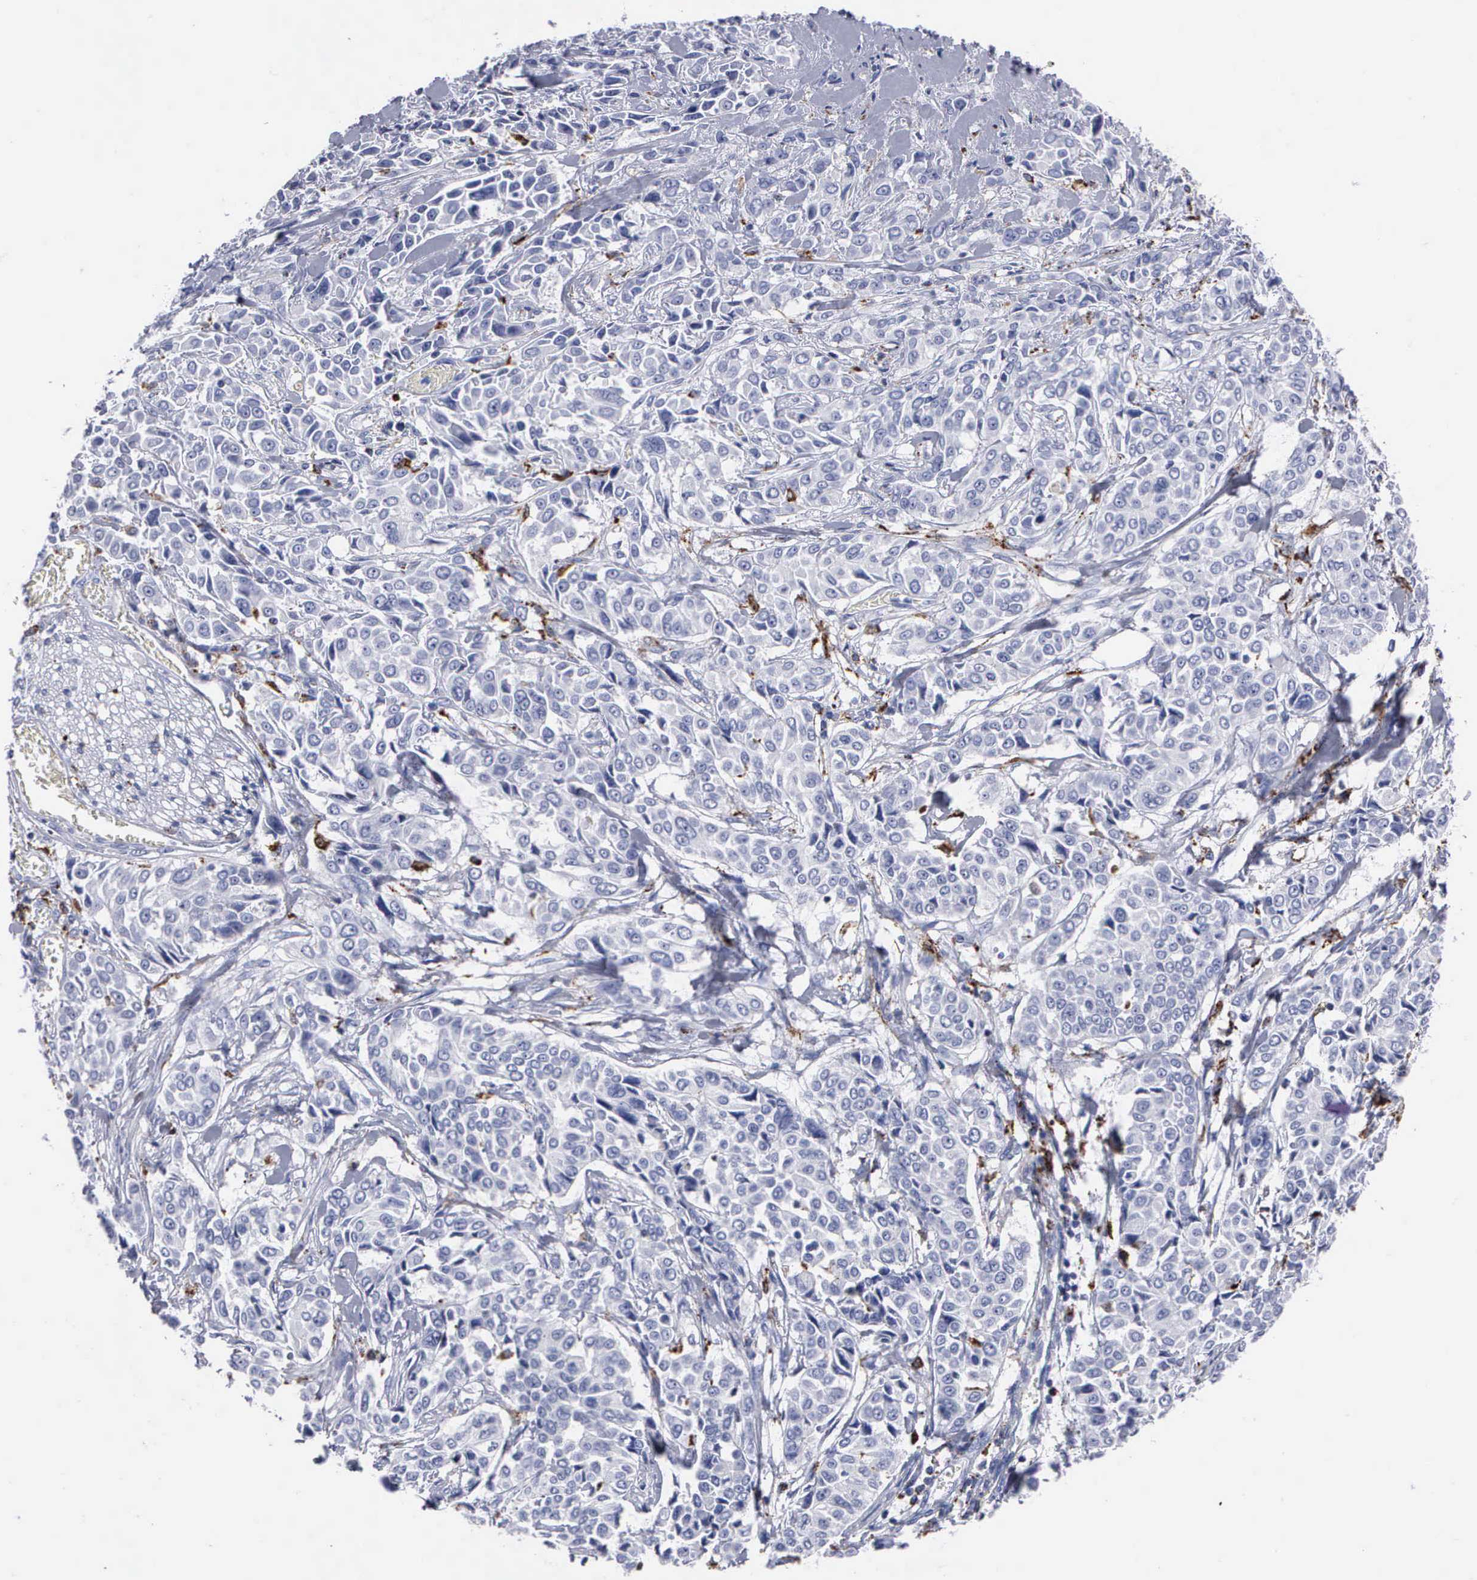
{"staining": {"intensity": "moderate", "quantity": "<25%", "location": "cytoplasmic/membranous"}, "tissue": "pancreatic cancer", "cell_type": "Tumor cells", "image_type": "cancer", "snomed": [{"axis": "morphology", "description": "Adenocarcinoma, NOS"}, {"axis": "topography", "description": "Pancreas"}], "caption": "An immunohistochemistry micrograph of tumor tissue is shown. Protein staining in brown highlights moderate cytoplasmic/membranous positivity in pancreatic cancer within tumor cells.", "gene": "CTSH", "patient": {"sex": "female", "age": 52}}